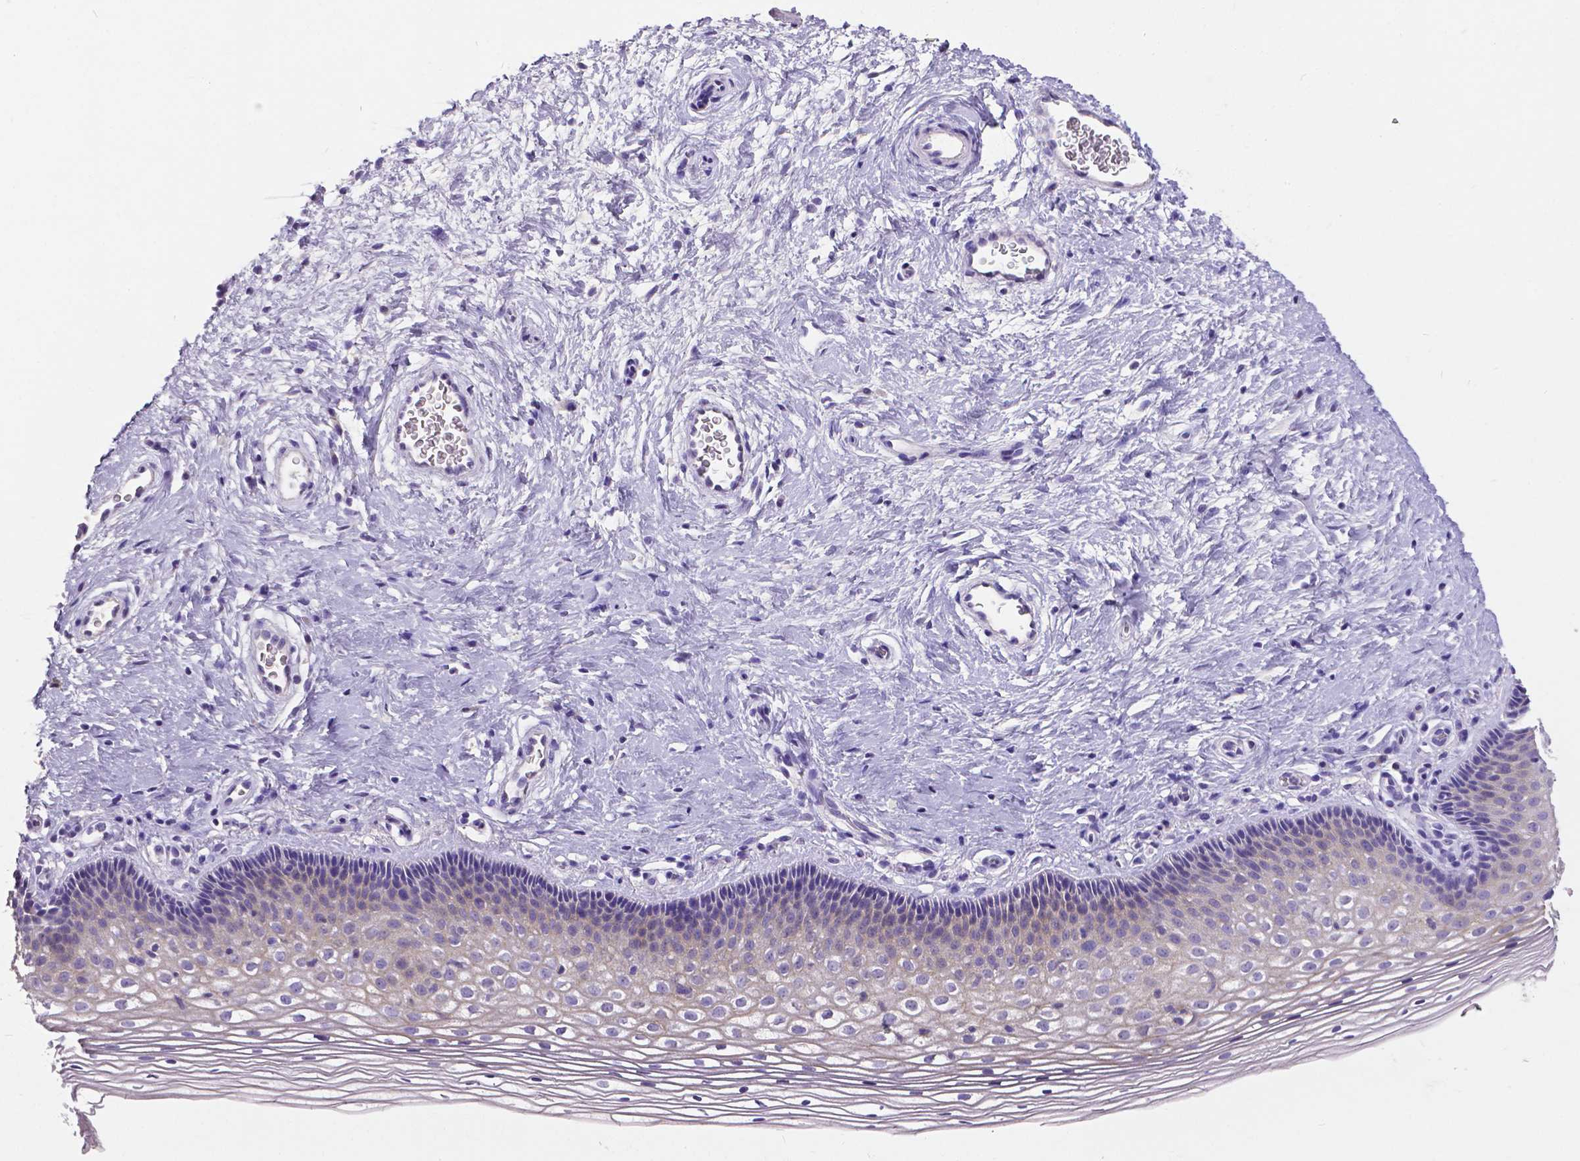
{"staining": {"intensity": "negative", "quantity": "none", "location": "none"}, "tissue": "cervix", "cell_type": "Squamous epithelial cells", "image_type": "normal", "snomed": [{"axis": "morphology", "description": "Normal tissue, NOS"}, {"axis": "topography", "description": "Cervix"}], "caption": "This is an immunohistochemistry photomicrograph of benign human cervix. There is no positivity in squamous epithelial cells.", "gene": "OCLN", "patient": {"sex": "female", "age": 34}}